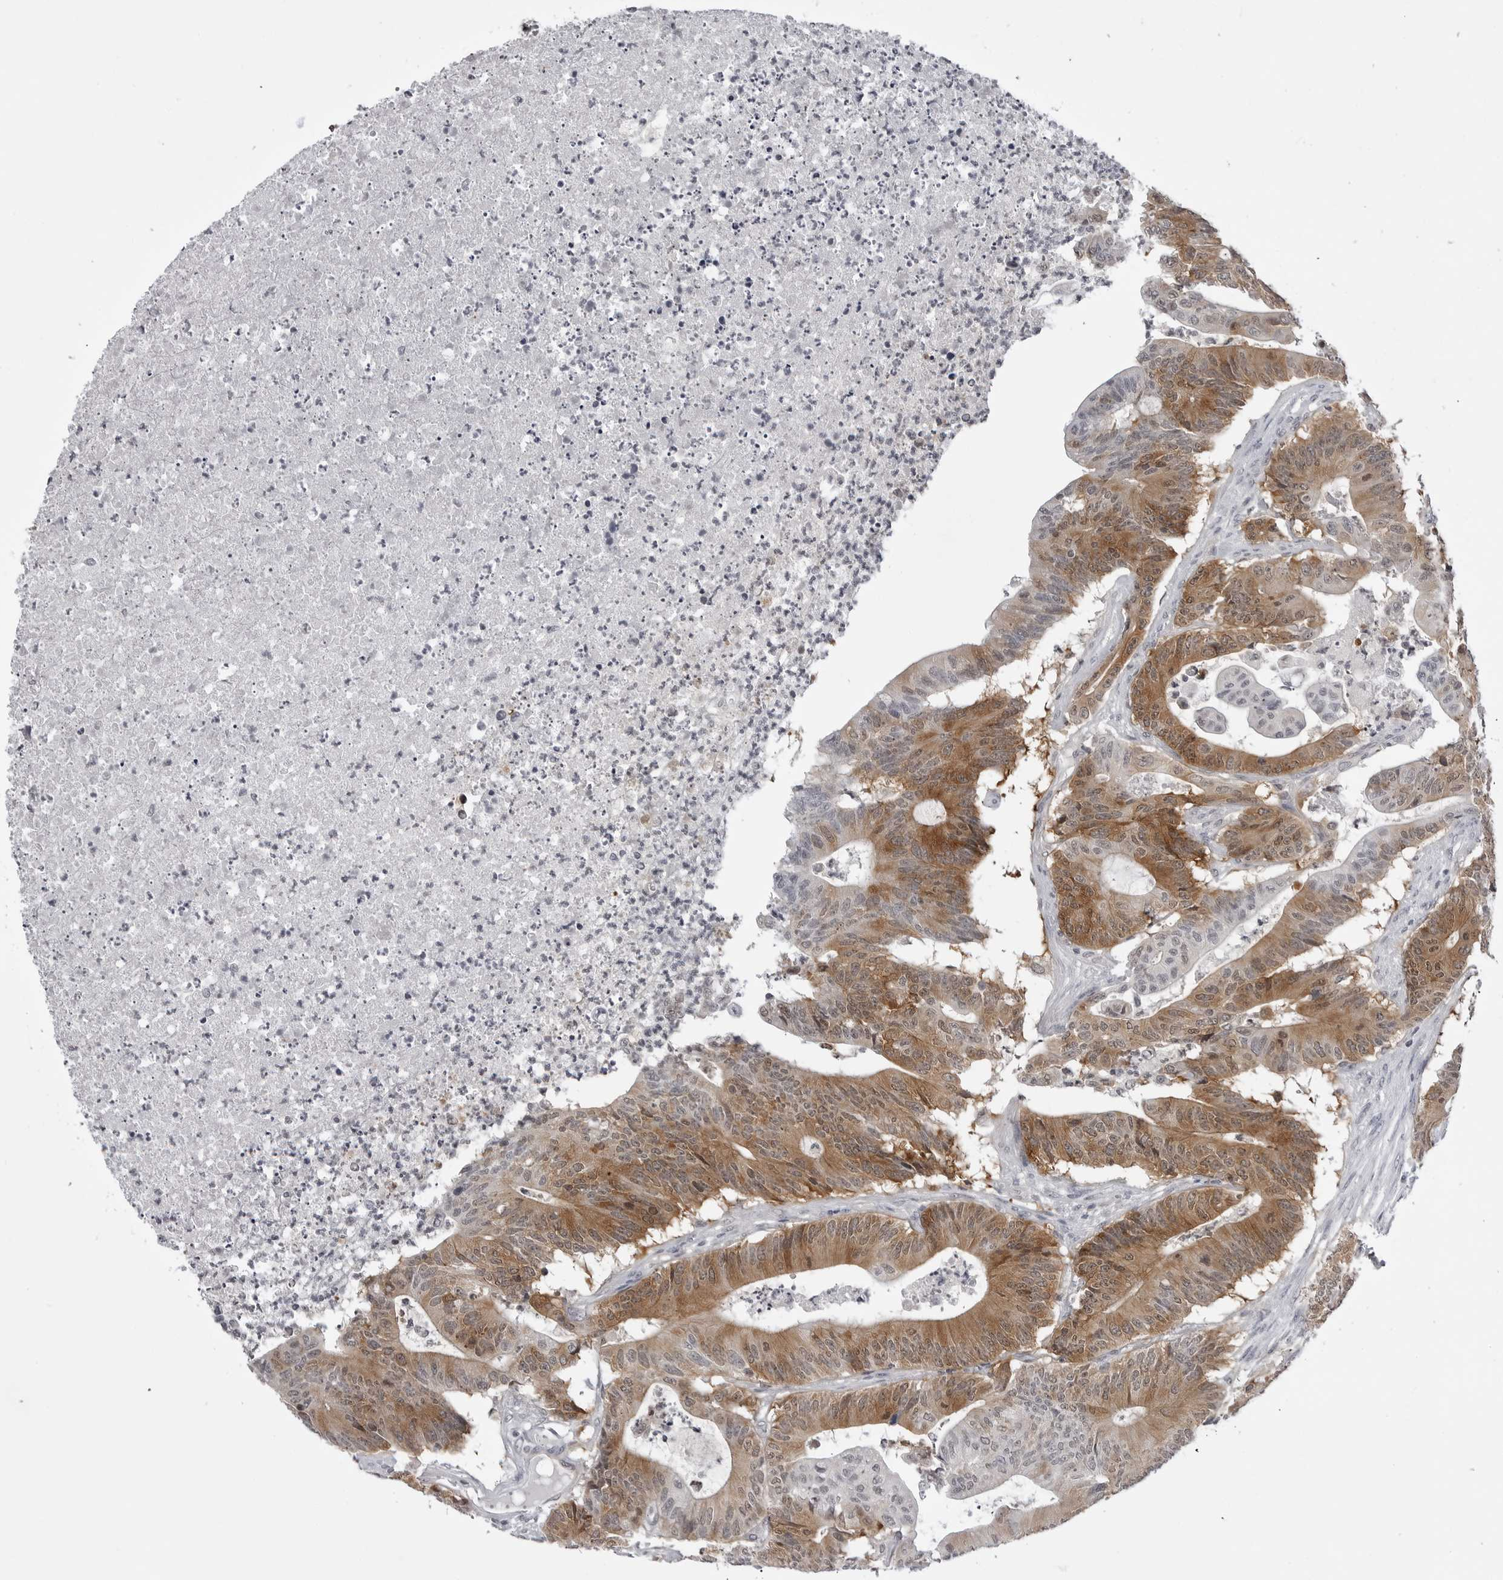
{"staining": {"intensity": "moderate", "quantity": ">75%", "location": "cytoplasmic/membranous"}, "tissue": "colorectal cancer", "cell_type": "Tumor cells", "image_type": "cancer", "snomed": [{"axis": "morphology", "description": "Adenocarcinoma, NOS"}, {"axis": "topography", "description": "Colon"}], "caption": "Immunohistochemistry staining of adenocarcinoma (colorectal), which demonstrates medium levels of moderate cytoplasmic/membranous positivity in about >75% of tumor cells indicating moderate cytoplasmic/membranous protein expression. The staining was performed using DAB (3,3'-diaminobenzidine) (brown) for protein detection and nuclei were counterstained in hematoxylin (blue).", "gene": "RRM1", "patient": {"sex": "female", "age": 84}}